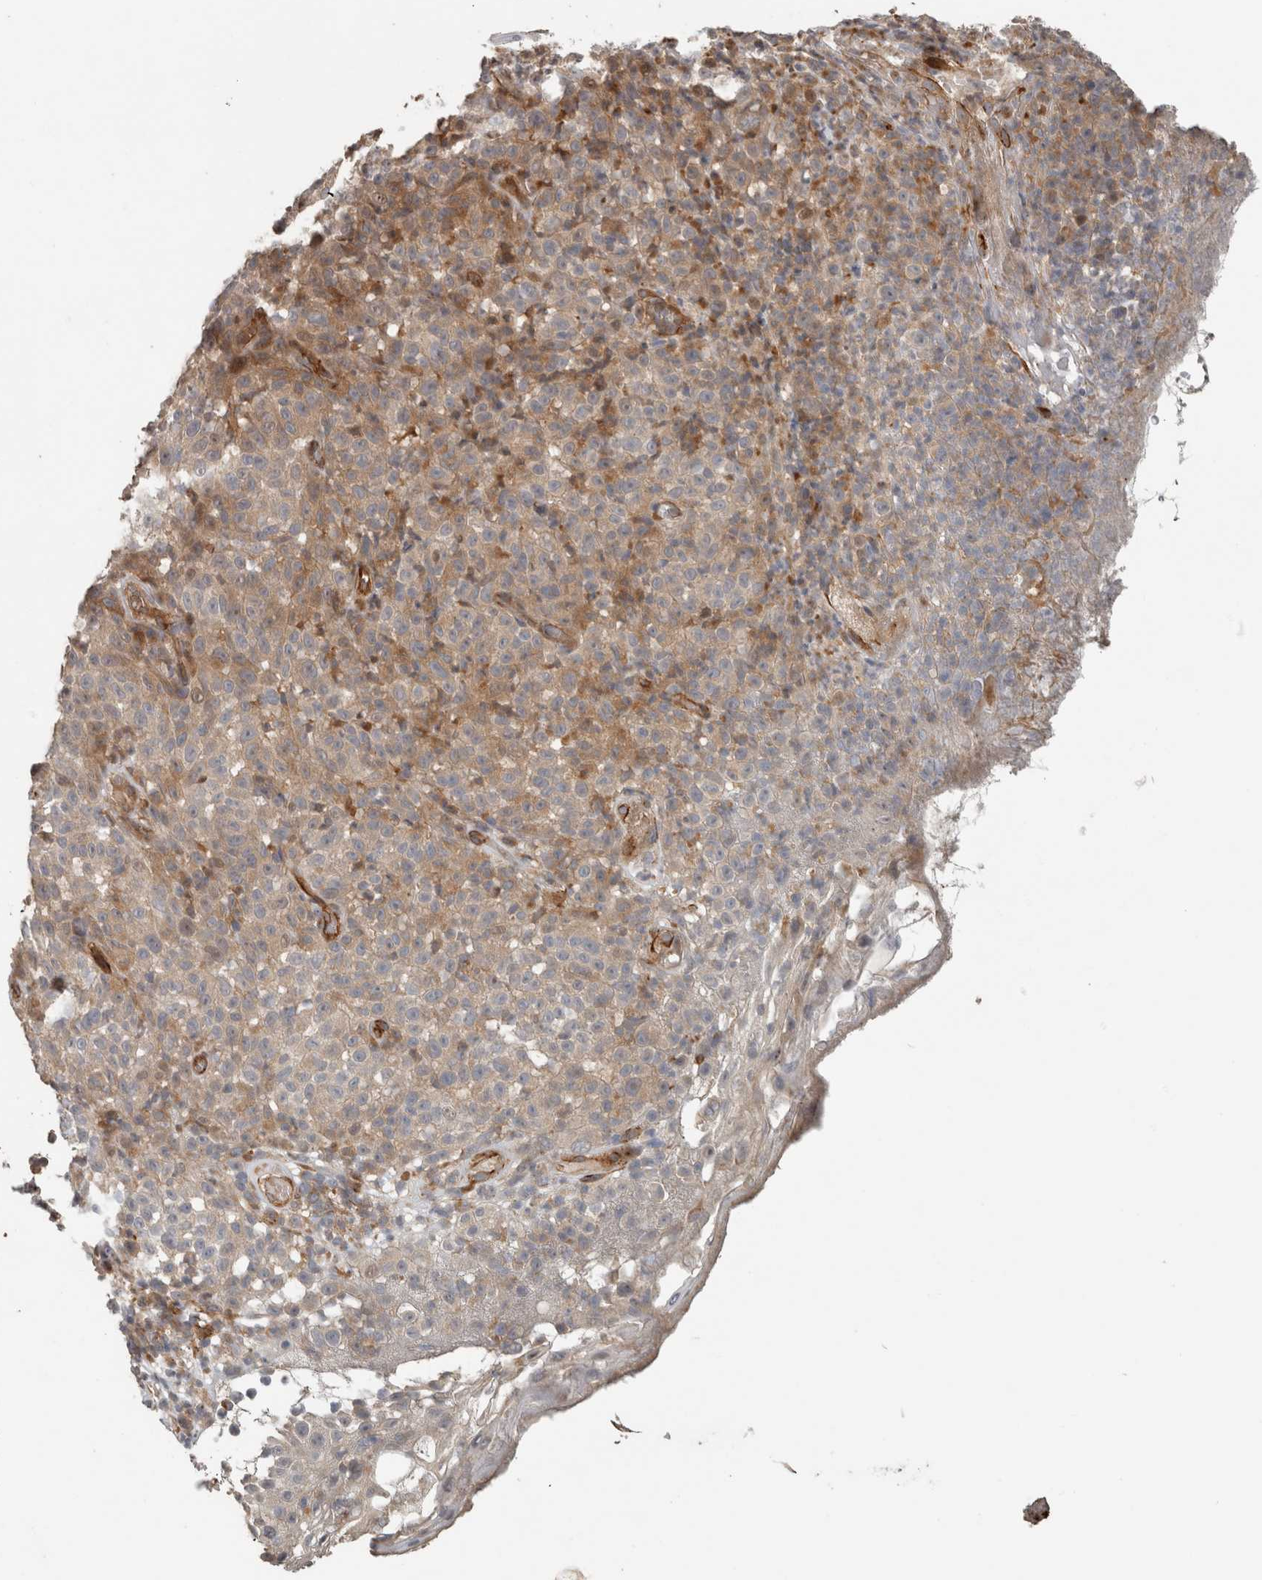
{"staining": {"intensity": "weak", "quantity": "25%-75%", "location": "cytoplasmic/membranous"}, "tissue": "melanoma", "cell_type": "Tumor cells", "image_type": "cancer", "snomed": [{"axis": "morphology", "description": "Malignant melanoma, NOS"}, {"axis": "topography", "description": "Skin"}], "caption": "Melanoma tissue exhibits weak cytoplasmic/membranous expression in approximately 25%-75% of tumor cells", "gene": "SIPA1L2", "patient": {"sex": "female", "age": 82}}